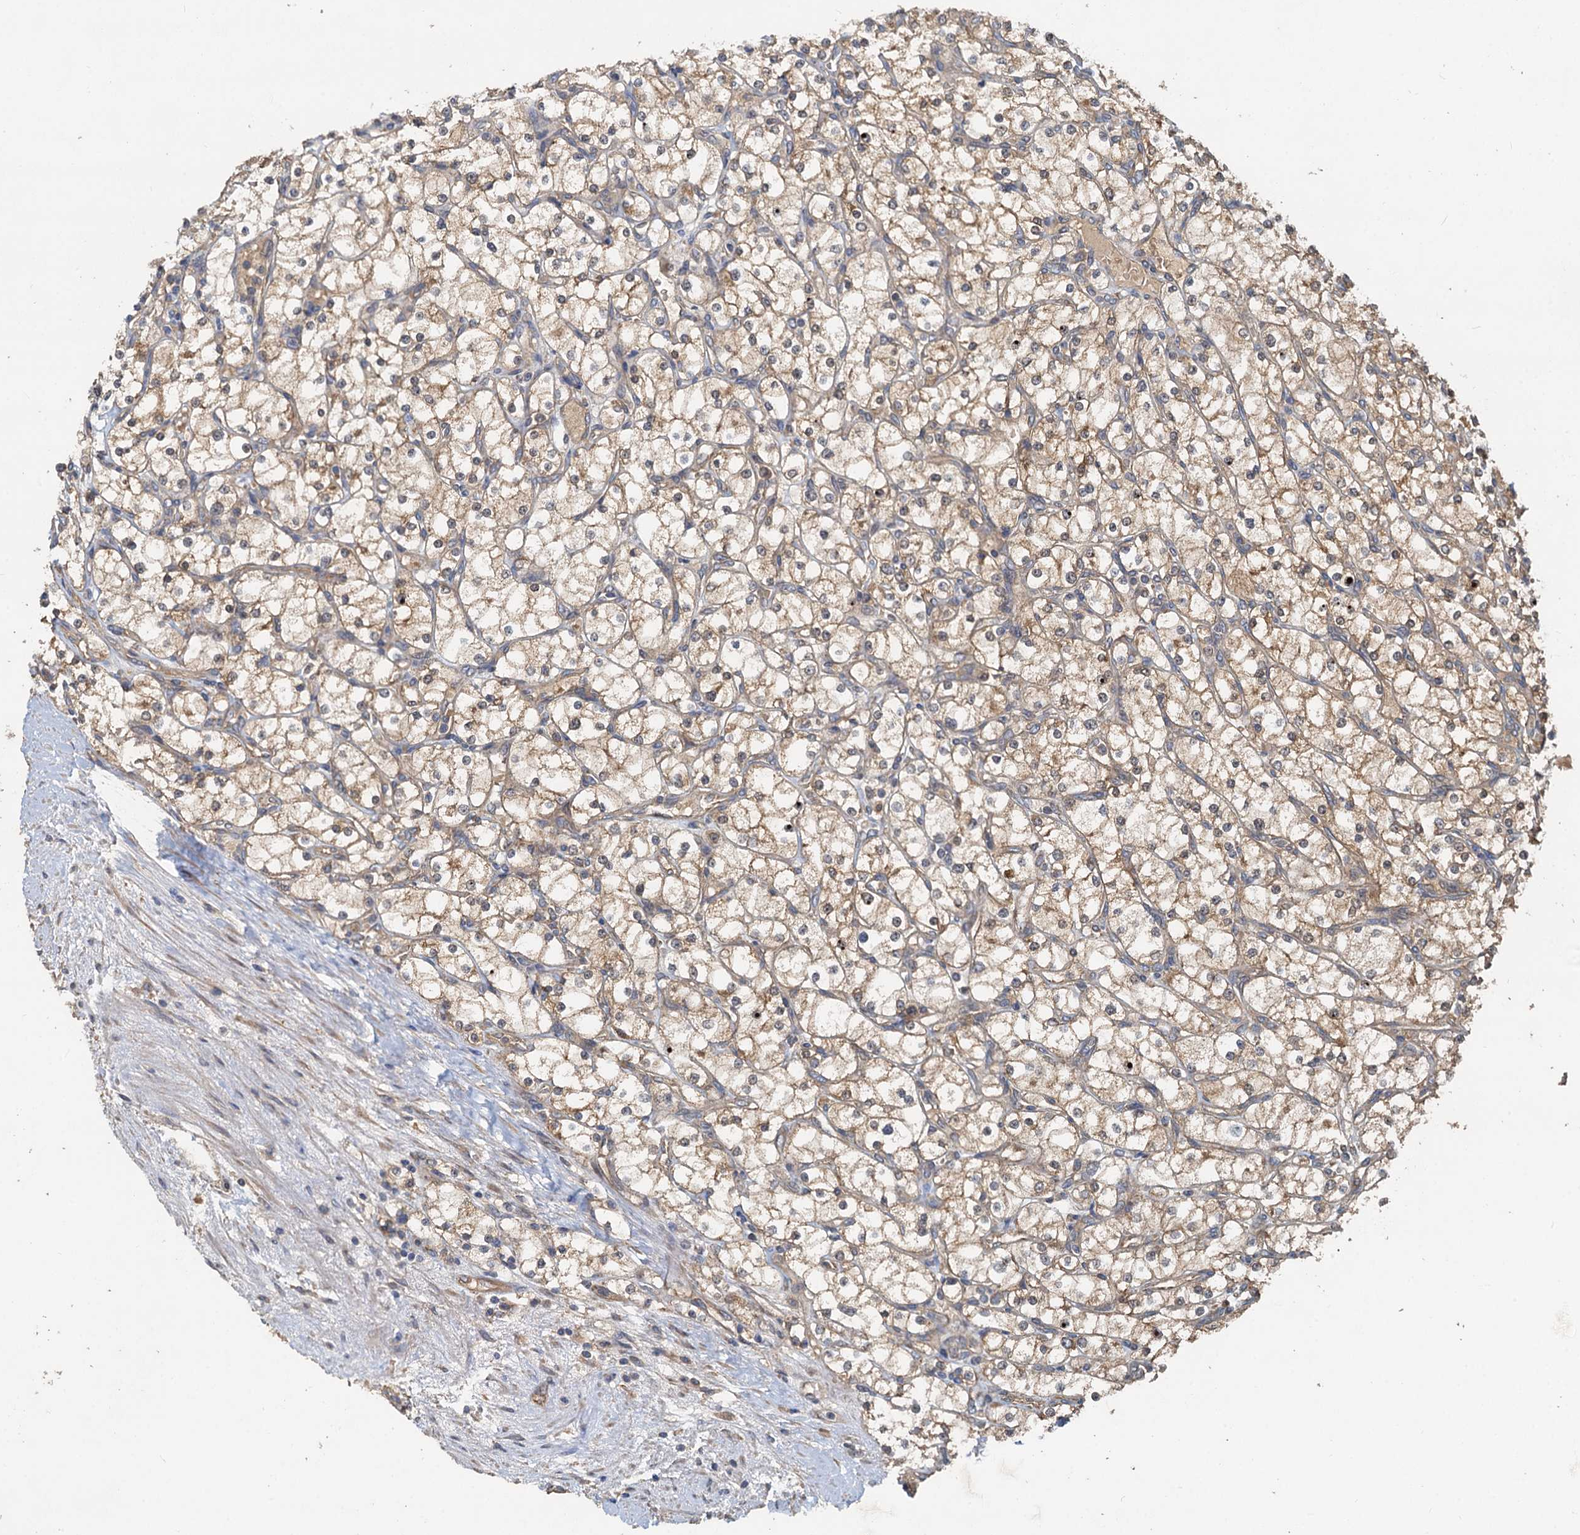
{"staining": {"intensity": "weak", "quantity": ">75%", "location": "cytoplasmic/membranous"}, "tissue": "renal cancer", "cell_type": "Tumor cells", "image_type": "cancer", "snomed": [{"axis": "morphology", "description": "Adenocarcinoma, NOS"}, {"axis": "topography", "description": "Kidney"}], "caption": "This histopathology image demonstrates renal adenocarcinoma stained with IHC to label a protein in brown. The cytoplasmic/membranous of tumor cells show weak positivity for the protein. Nuclei are counter-stained blue.", "gene": "HYI", "patient": {"sex": "male", "age": 80}}